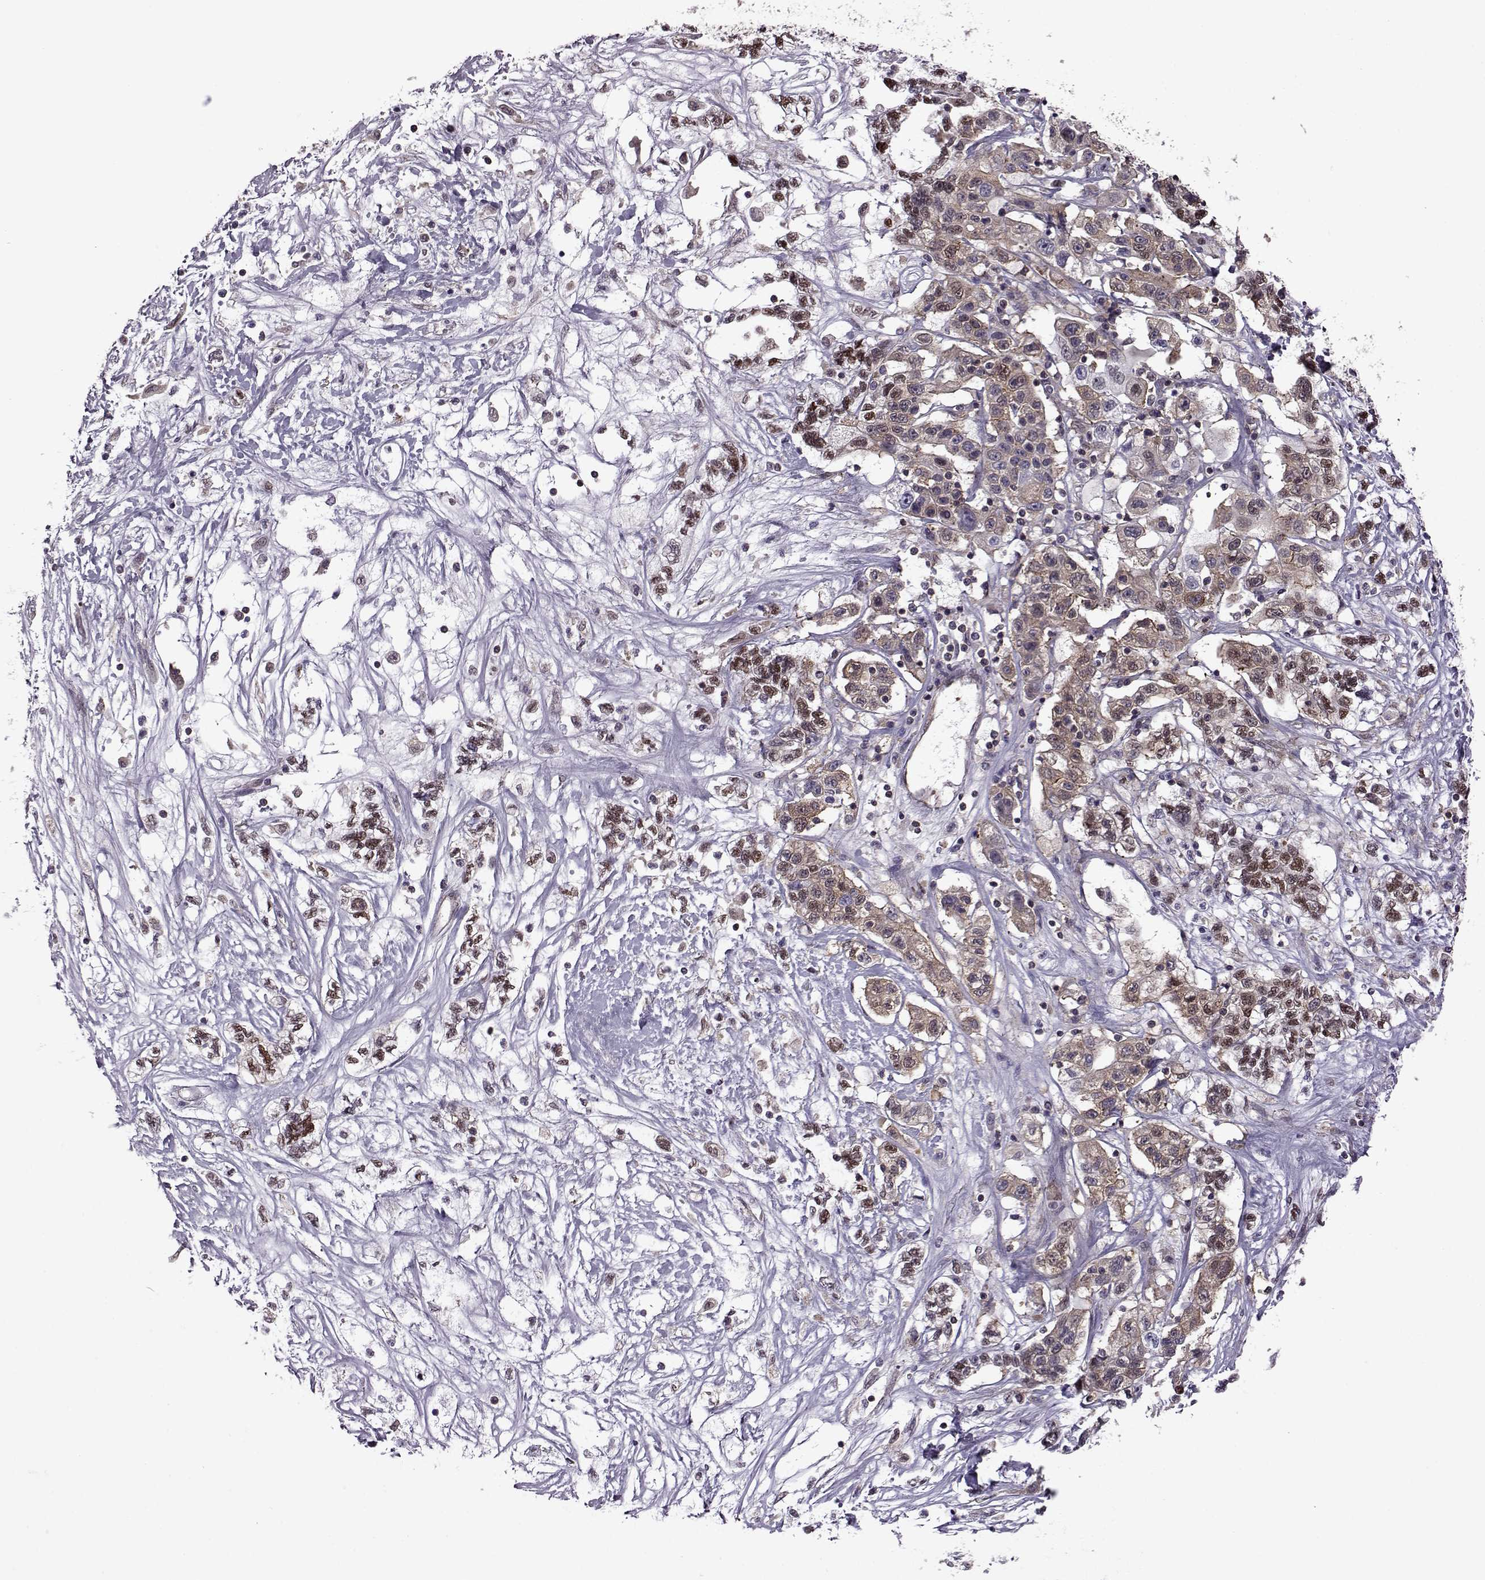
{"staining": {"intensity": "moderate", "quantity": ">75%", "location": "cytoplasmic/membranous"}, "tissue": "liver cancer", "cell_type": "Tumor cells", "image_type": "cancer", "snomed": [{"axis": "morphology", "description": "Adenocarcinoma, NOS"}, {"axis": "morphology", "description": "Cholangiocarcinoma"}, {"axis": "topography", "description": "Liver"}], "caption": "An image of human adenocarcinoma (liver) stained for a protein exhibits moderate cytoplasmic/membranous brown staining in tumor cells.", "gene": "URI1", "patient": {"sex": "male", "age": 64}}